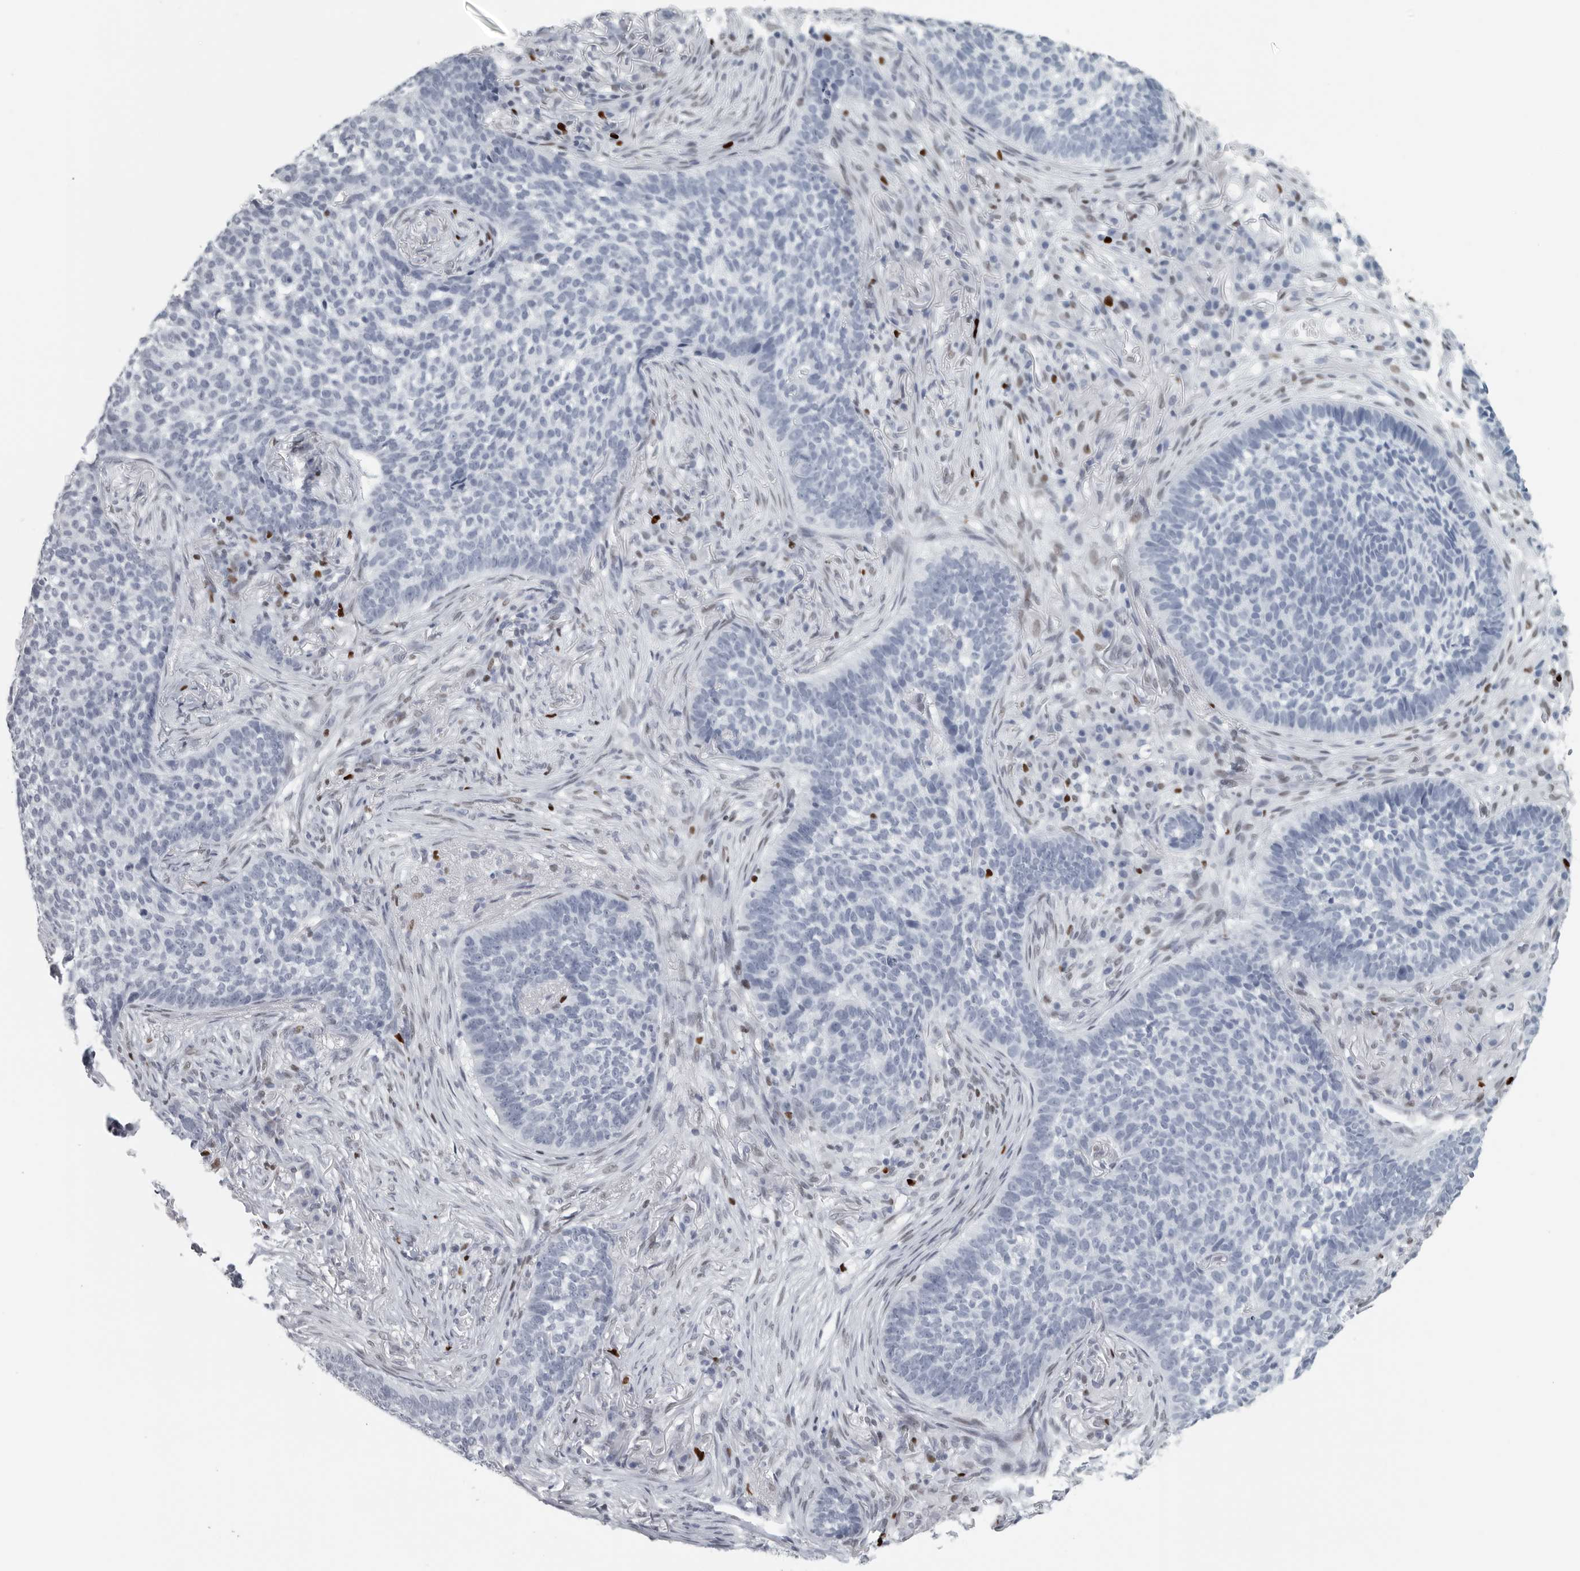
{"staining": {"intensity": "negative", "quantity": "none", "location": "none"}, "tissue": "skin cancer", "cell_type": "Tumor cells", "image_type": "cancer", "snomed": [{"axis": "morphology", "description": "Basal cell carcinoma"}, {"axis": "topography", "description": "Skin"}], "caption": "Immunohistochemistry of human basal cell carcinoma (skin) reveals no expression in tumor cells.", "gene": "SATB2", "patient": {"sex": "male", "age": 85}}